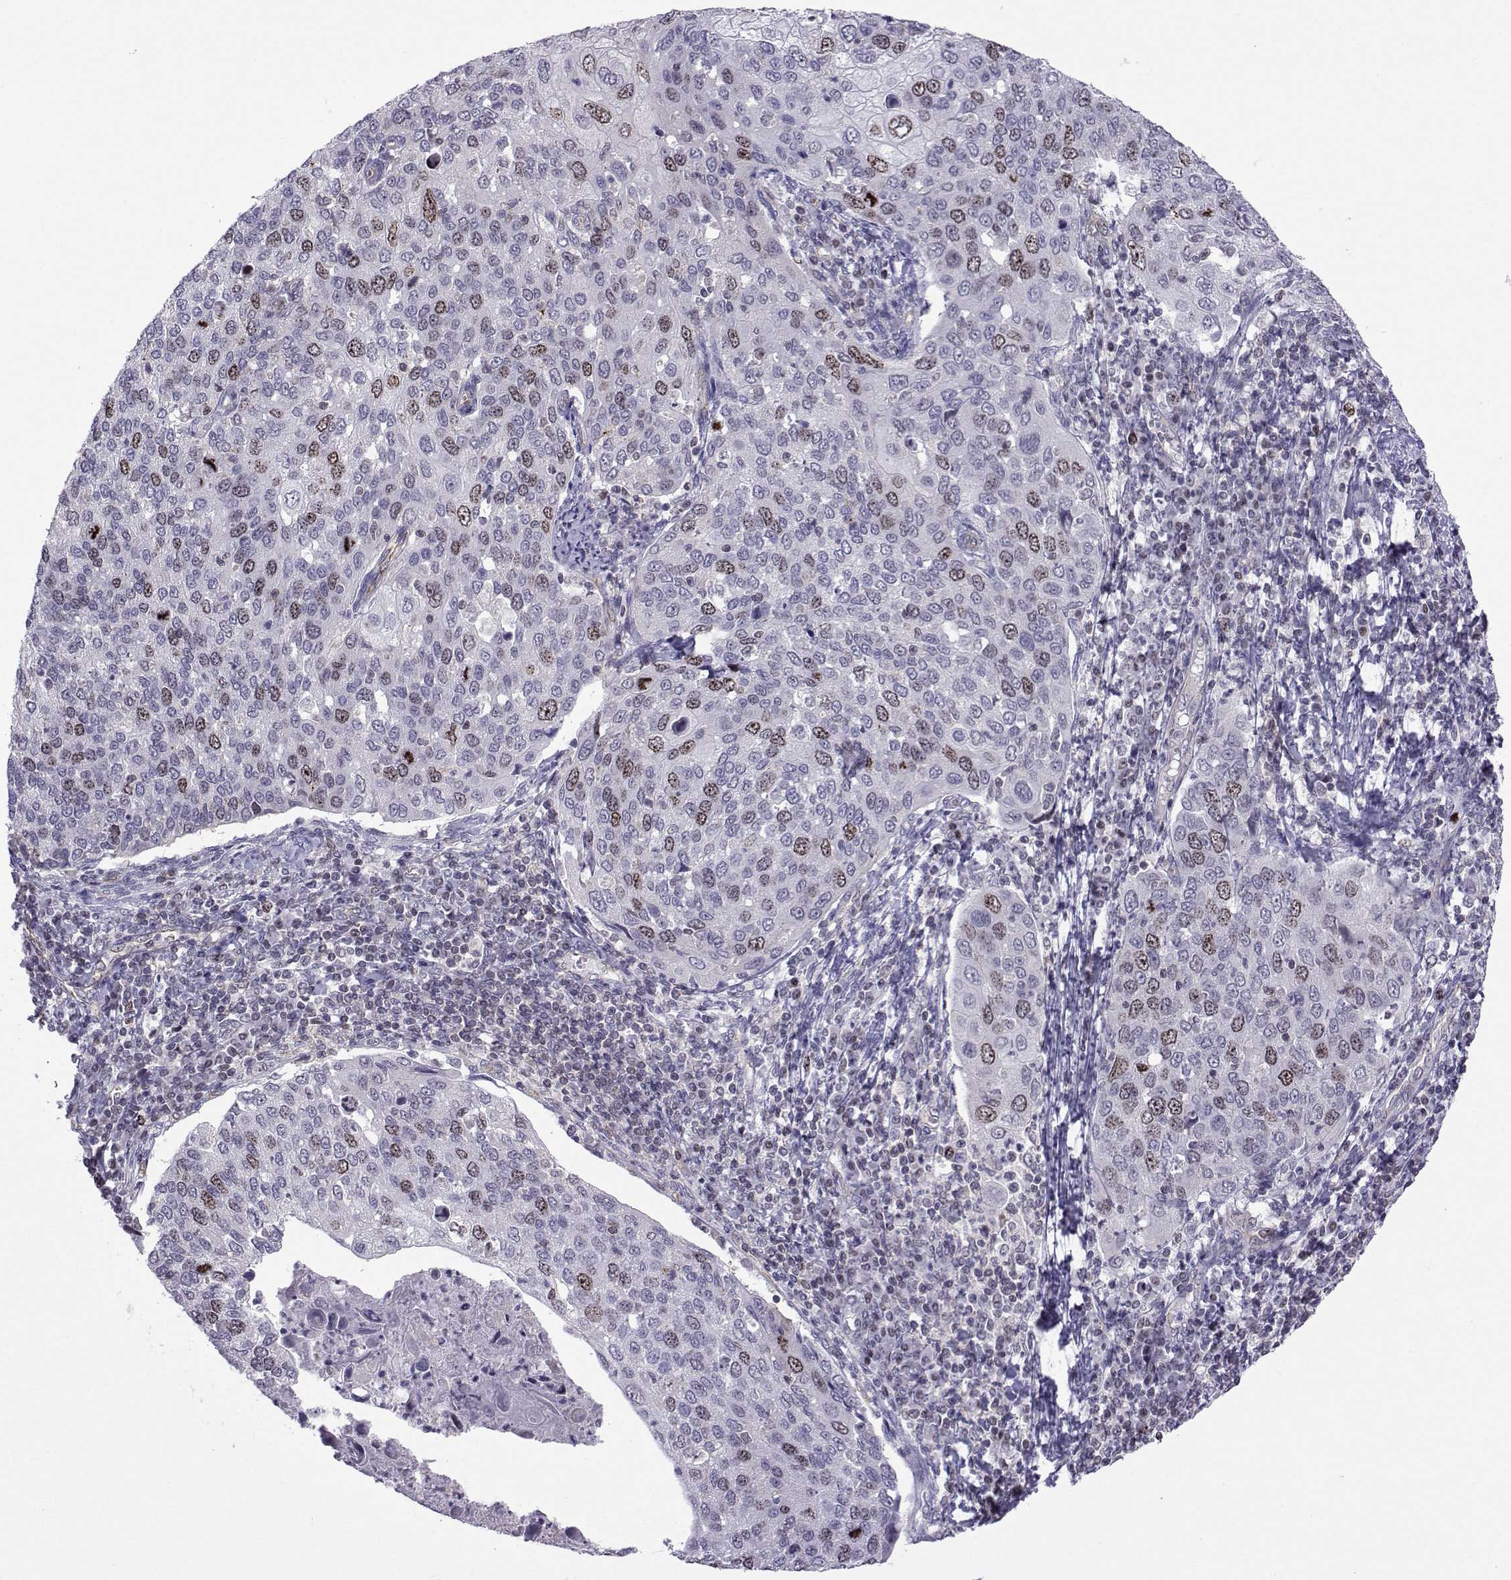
{"staining": {"intensity": "moderate", "quantity": "<25%", "location": "cytoplasmic/membranous,nuclear"}, "tissue": "cervical cancer", "cell_type": "Tumor cells", "image_type": "cancer", "snomed": [{"axis": "morphology", "description": "Squamous cell carcinoma, NOS"}, {"axis": "topography", "description": "Cervix"}], "caption": "This photomicrograph reveals immunohistochemistry staining of cervical cancer, with low moderate cytoplasmic/membranous and nuclear staining in approximately <25% of tumor cells.", "gene": "INCENP", "patient": {"sex": "female", "age": 54}}